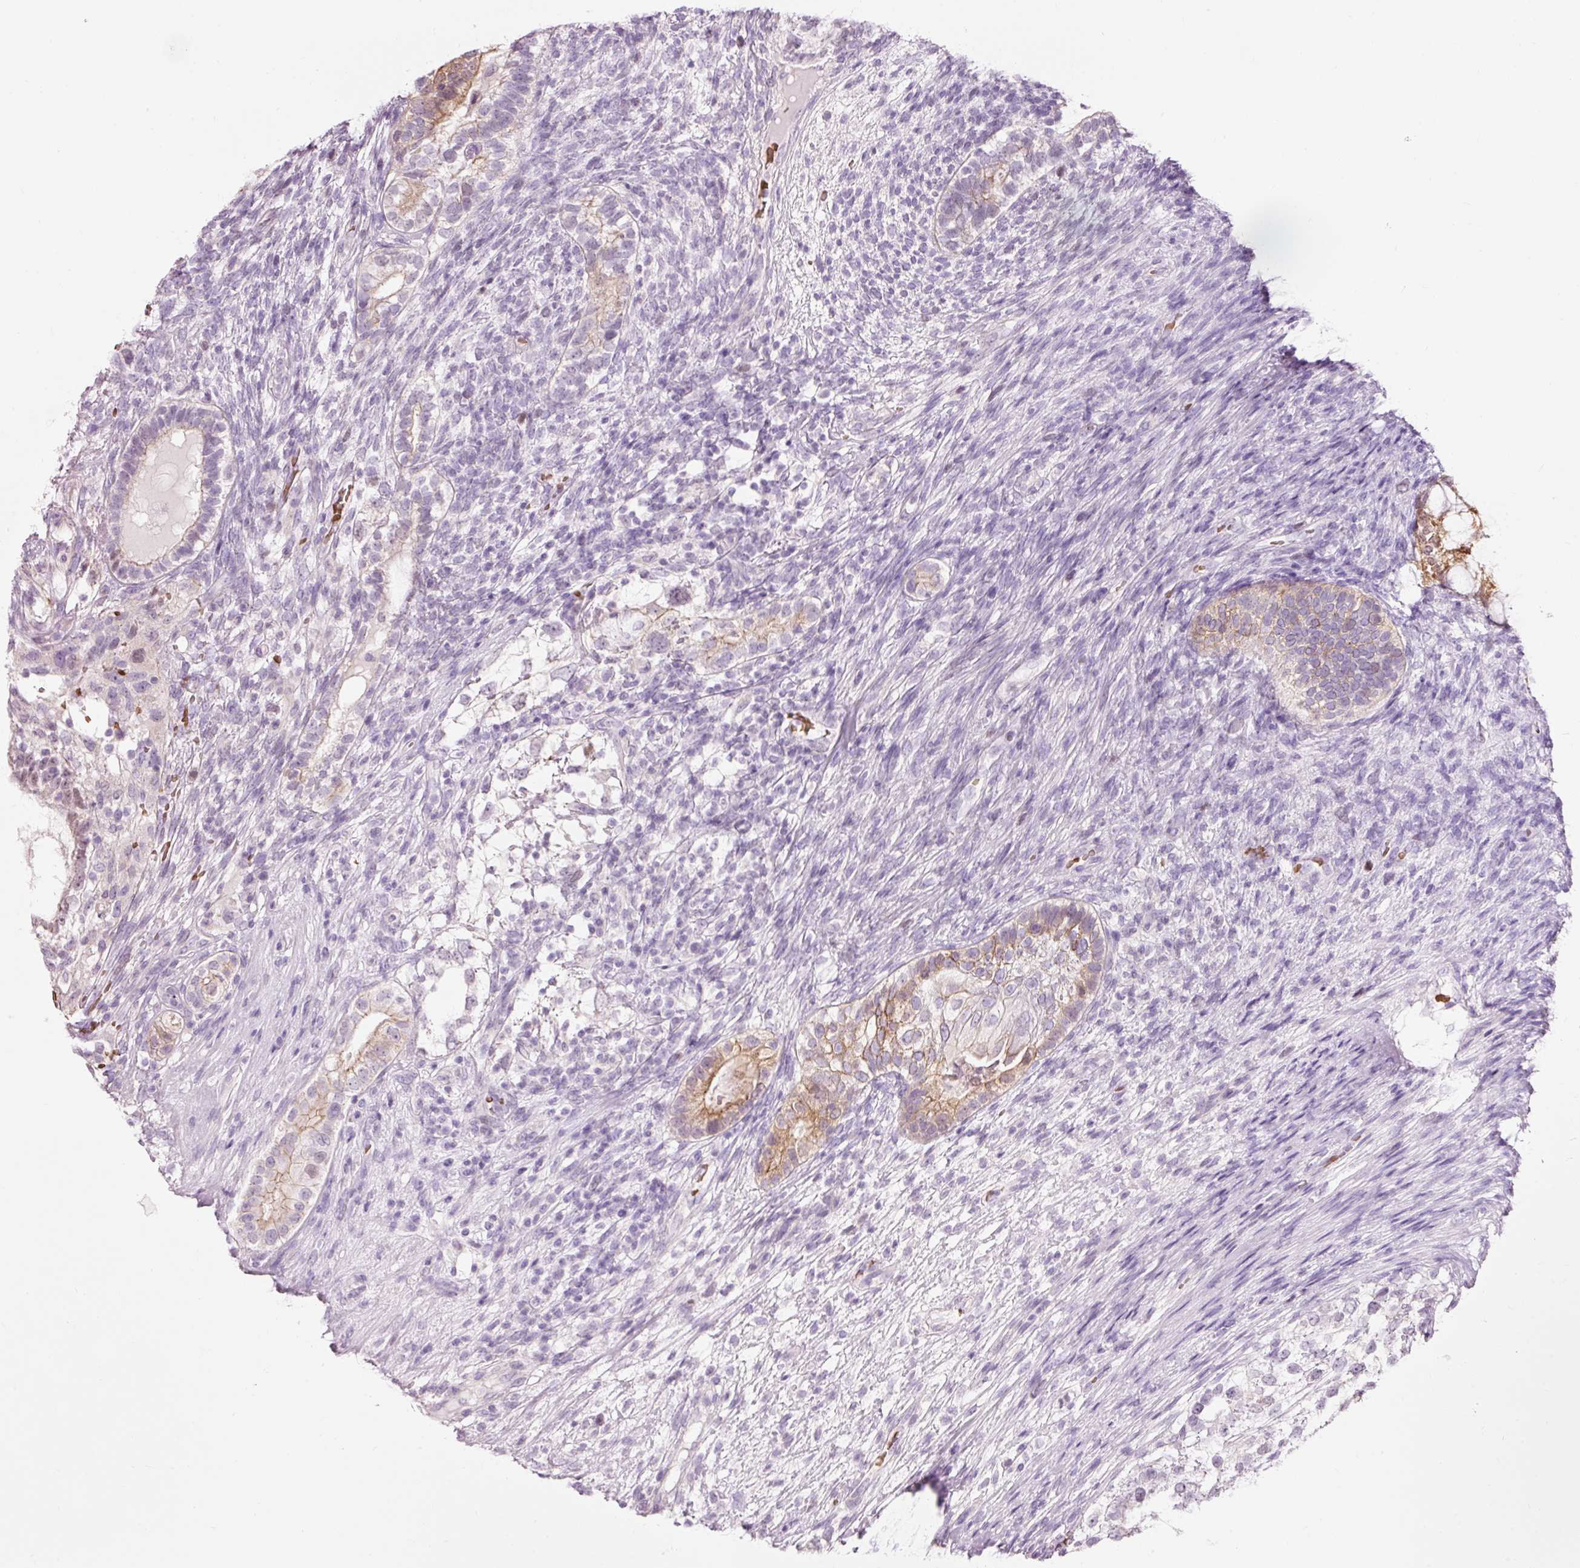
{"staining": {"intensity": "moderate", "quantity": "<25%", "location": "cytoplasmic/membranous"}, "tissue": "testis cancer", "cell_type": "Tumor cells", "image_type": "cancer", "snomed": [{"axis": "morphology", "description": "Seminoma, NOS"}, {"axis": "morphology", "description": "Carcinoma, Embryonal, NOS"}, {"axis": "topography", "description": "Testis"}], "caption": "Immunohistochemistry (DAB) staining of human testis cancer demonstrates moderate cytoplasmic/membranous protein positivity in about <25% of tumor cells.", "gene": "DHRS11", "patient": {"sex": "male", "age": 41}}